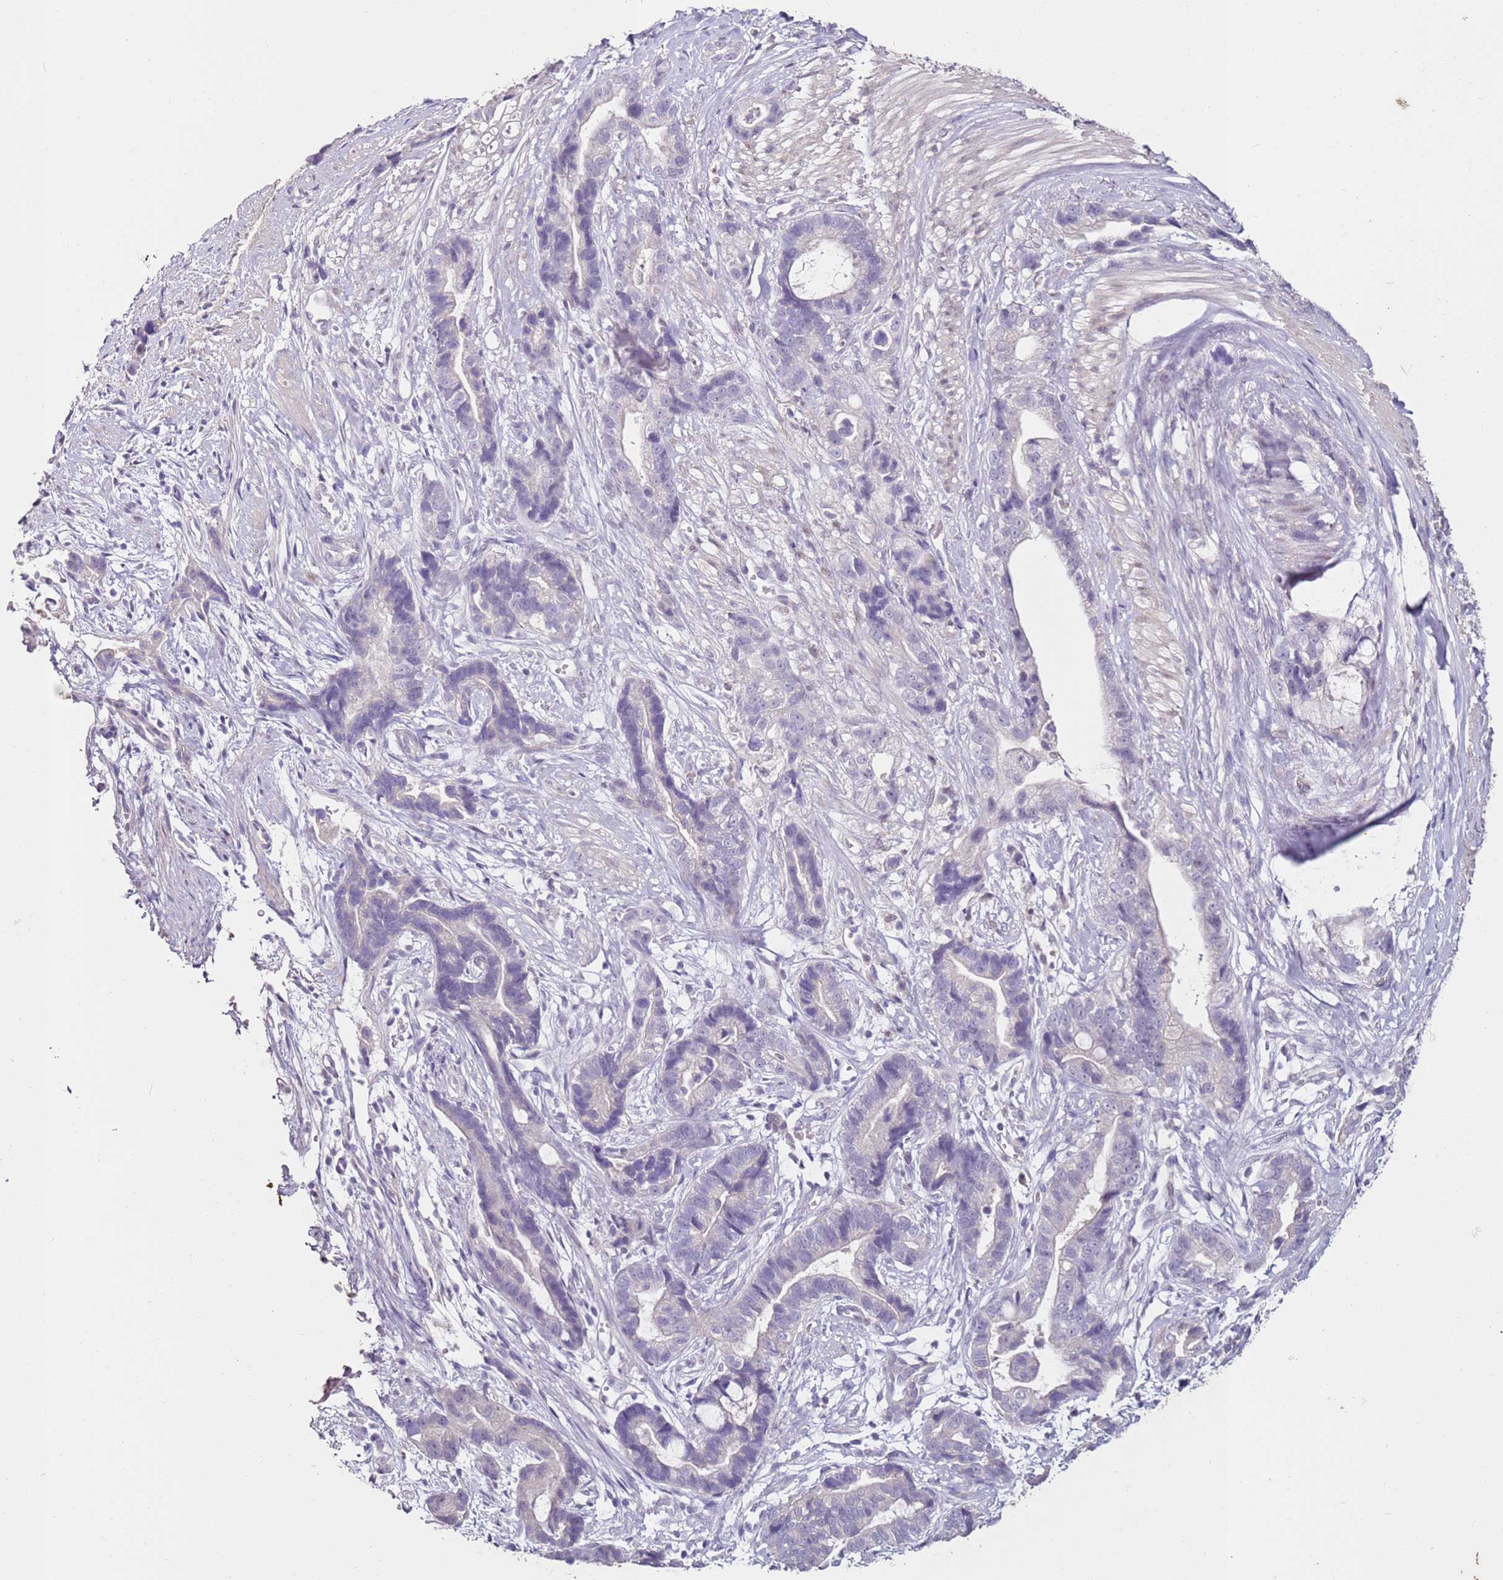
{"staining": {"intensity": "negative", "quantity": "none", "location": "none"}, "tissue": "stomach cancer", "cell_type": "Tumor cells", "image_type": "cancer", "snomed": [{"axis": "morphology", "description": "Adenocarcinoma, NOS"}, {"axis": "topography", "description": "Stomach"}], "caption": "The photomicrograph reveals no staining of tumor cells in stomach adenocarcinoma. (DAB (3,3'-diaminobenzidine) immunohistochemistry visualized using brightfield microscopy, high magnification).", "gene": "MDH1", "patient": {"sex": "male", "age": 55}}